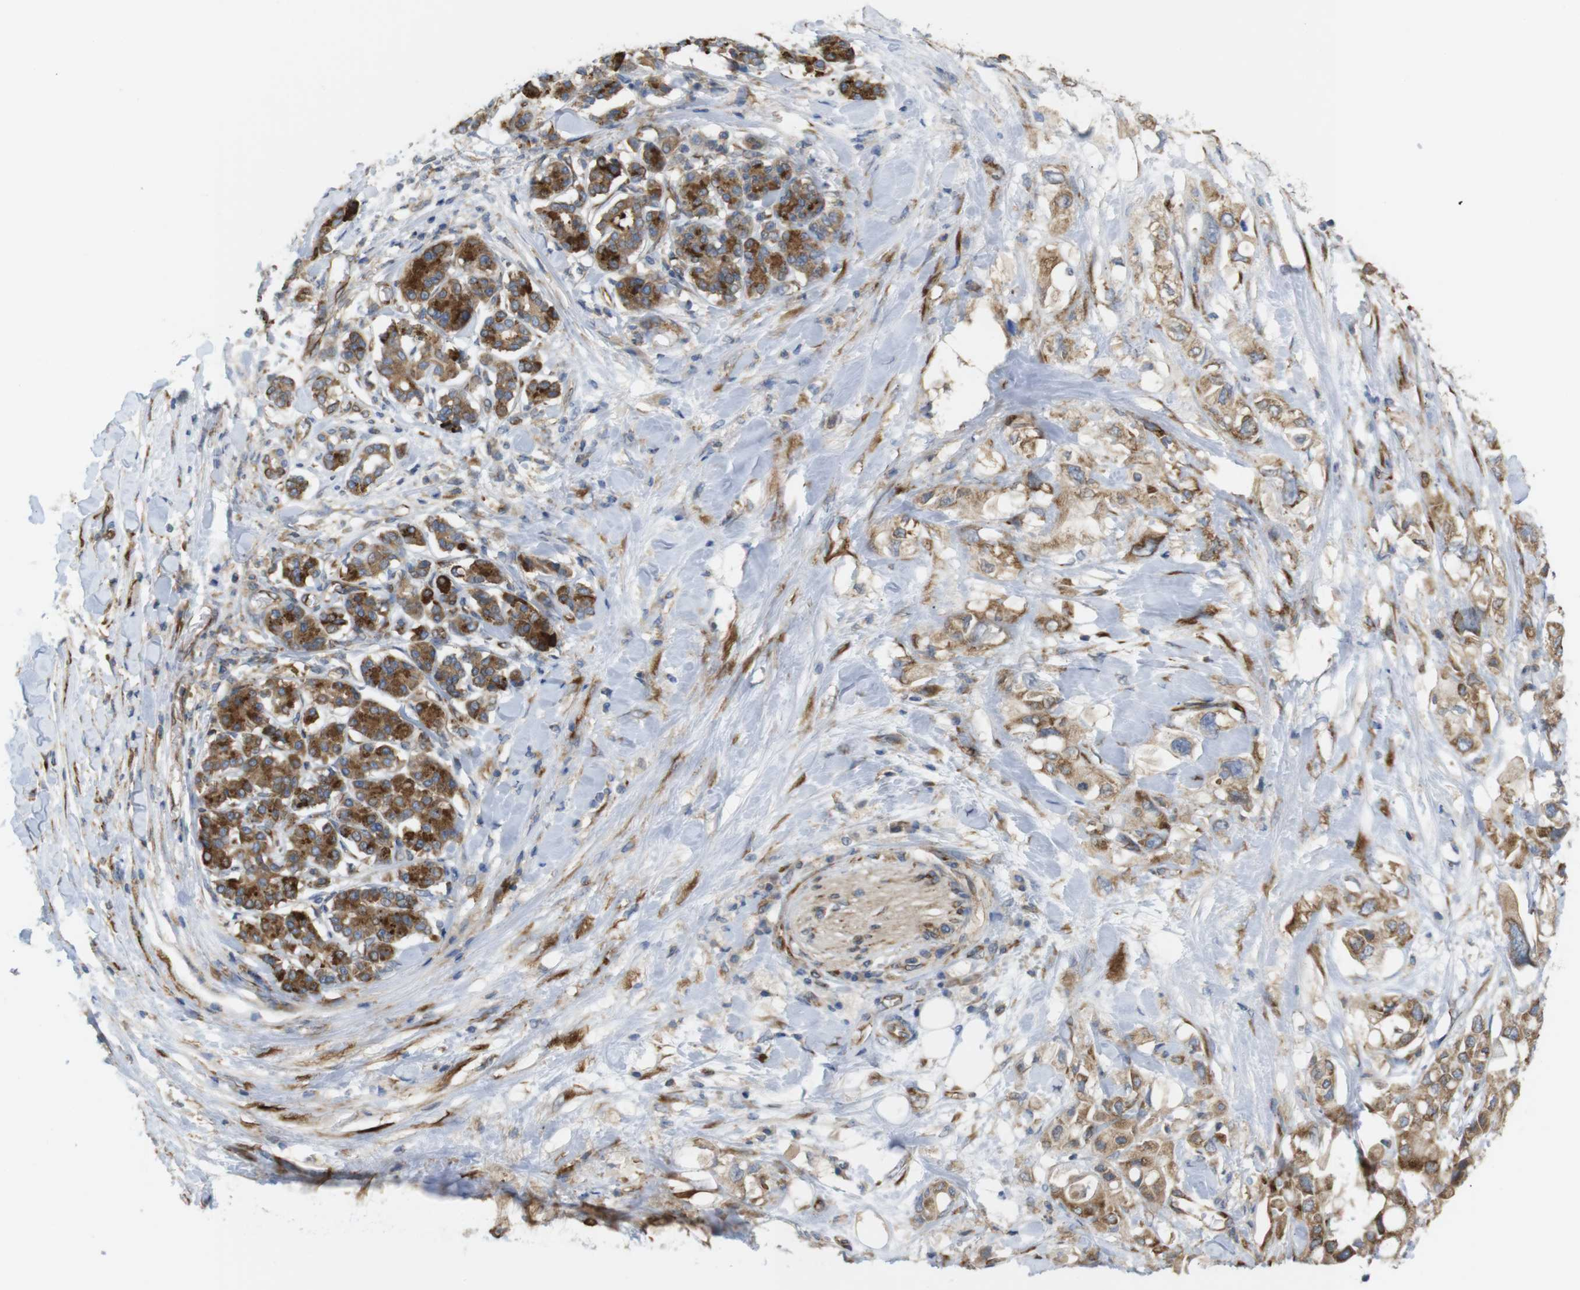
{"staining": {"intensity": "moderate", "quantity": ">75%", "location": "cytoplasmic/membranous"}, "tissue": "pancreatic cancer", "cell_type": "Tumor cells", "image_type": "cancer", "snomed": [{"axis": "morphology", "description": "Adenocarcinoma, NOS"}, {"axis": "topography", "description": "Pancreas"}], "caption": "Immunohistochemical staining of adenocarcinoma (pancreatic) demonstrates moderate cytoplasmic/membranous protein staining in approximately >75% of tumor cells.", "gene": "PCNX2", "patient": {"sex": "female", "age": 56}}